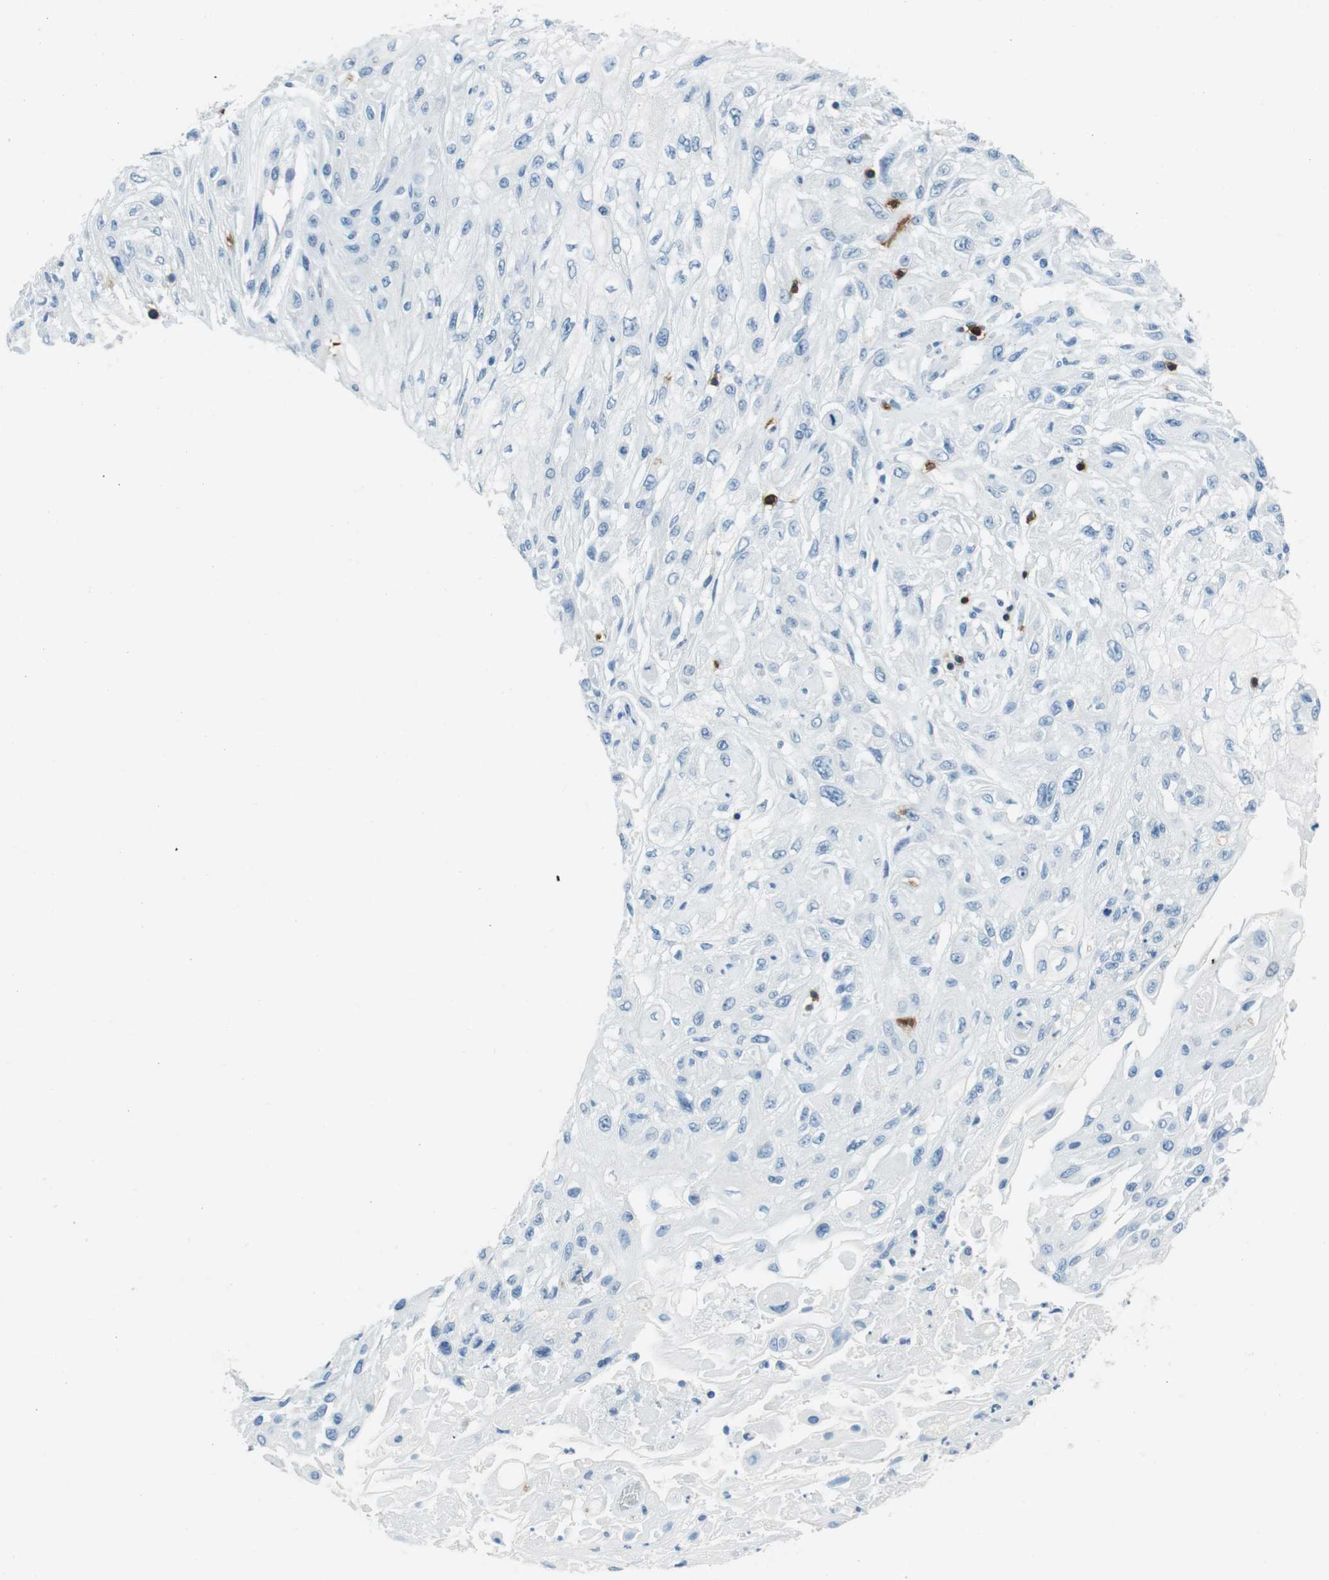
{"staining": {"intensity": "negative", "quantity": "none", "location": "none"}, "tissue": "skin cancer", "cell_type": "Tumor cells", "image_type": "cancer", "snomed": [{"axis": "morphology", "description": "Squamous cell carcinoma, NOS"}, {"axis": "topography", "description": "Skin"}], "caption": "This is an immunohistochemistry (IHC) photomicrograph of skin cancer (squamous cell carcinoma). There is no expression in tumor cells.", "gene": "LAT", "patient": {"sex": "male", "age": 75}}